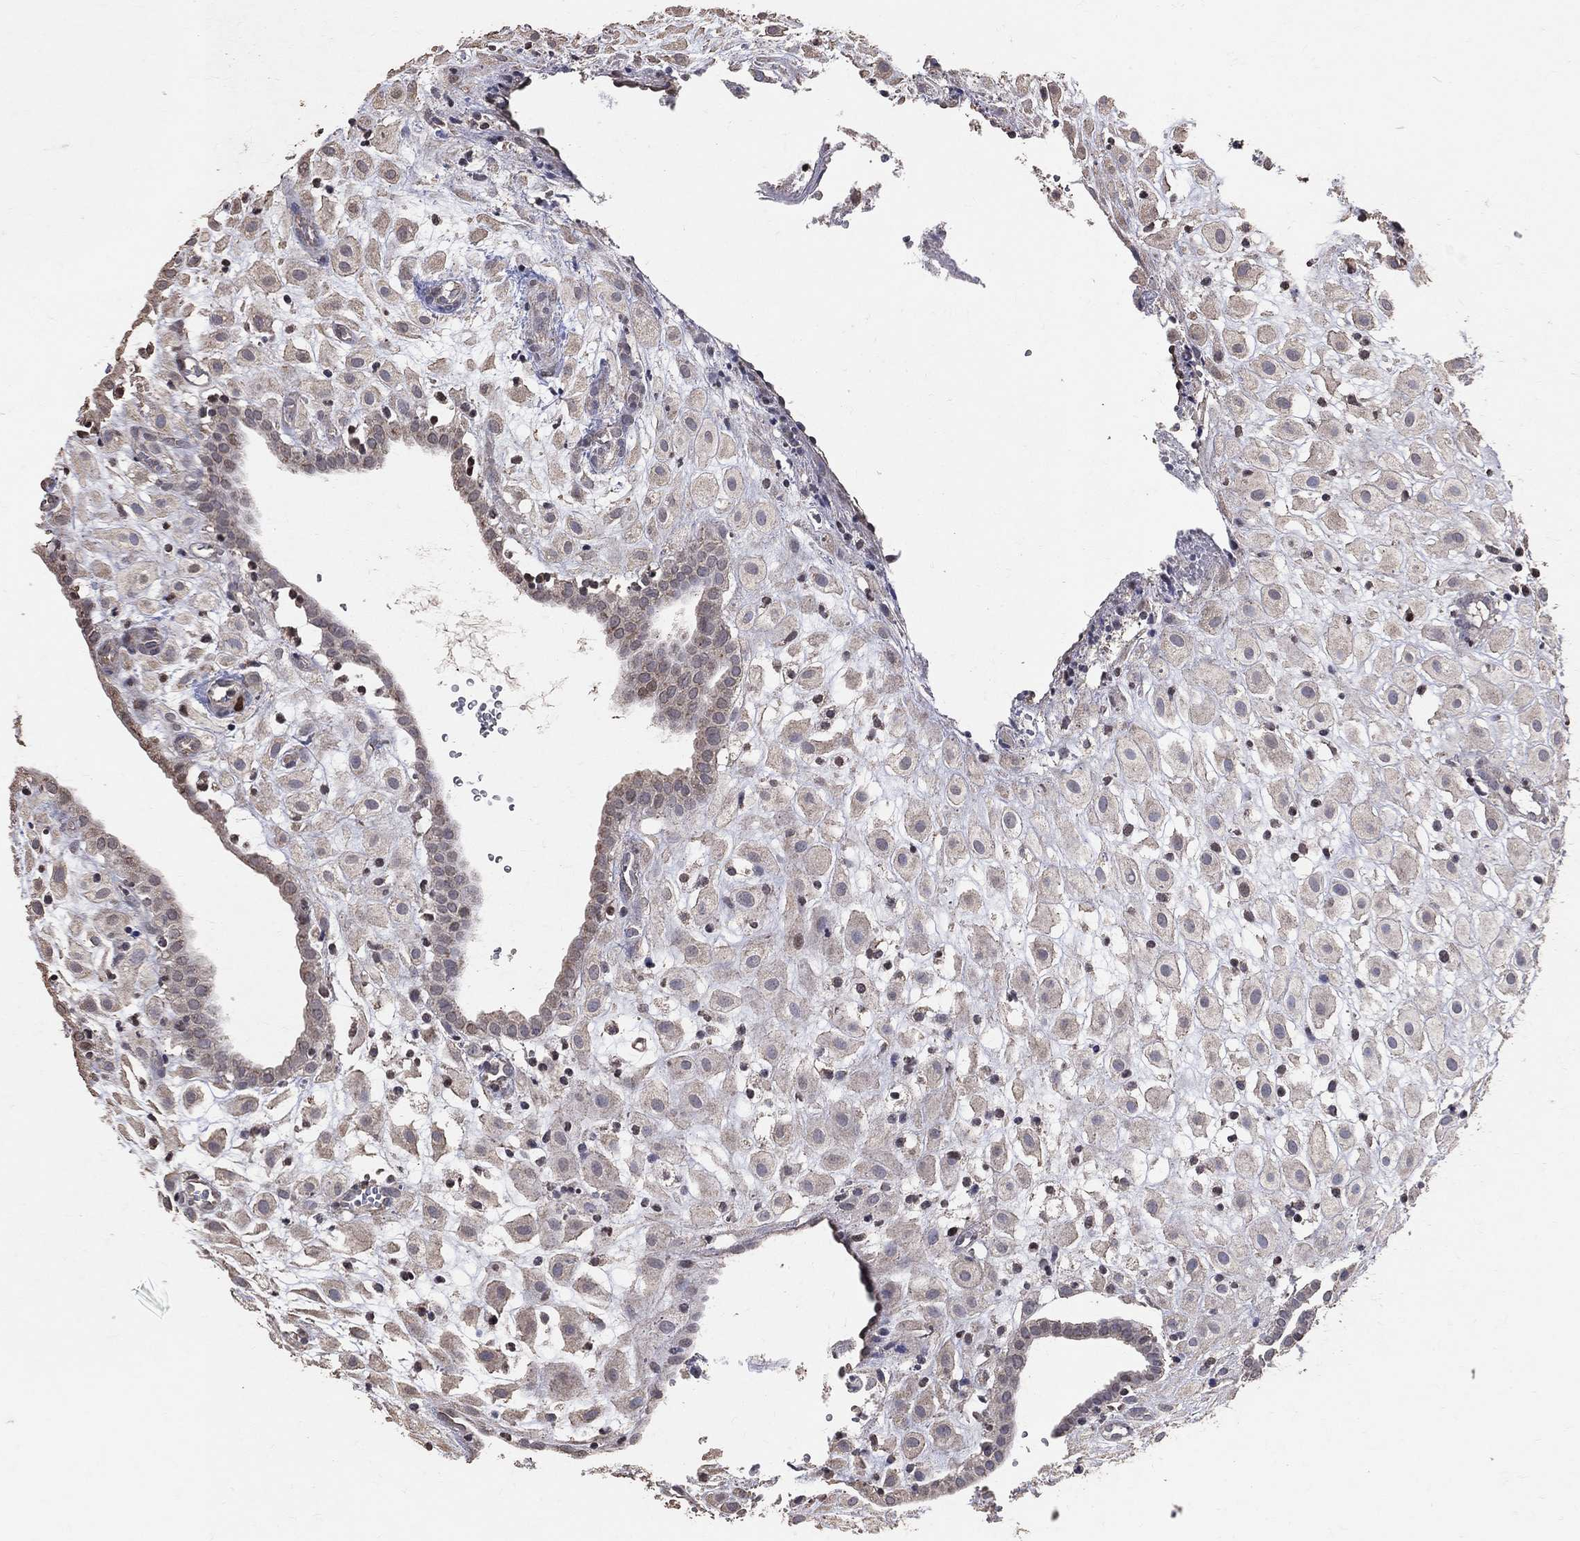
{"staining": {"intensity": "weak", "quantity": "<25%", "location": "cytoplasmic/membranous"}, "tissue": "placenta", "cell_type": "Decidual cells", "image_type": "normal", "snomed": [{"axis": "morphology", "description": "Normal tissue, NOS"}, {"axis": "topography", "description": "Placenta"}], "caption": "Histopathology image shows no protein positivity in decidual cells of benign placenta. The staining was performed using DAB to visualize the protein expression in brown, while the nuclei were stained in blue with hematoxylin (Magnification: 20x).", "gene": "LY6K", "patient": {"sex": "female", "age": 24}}